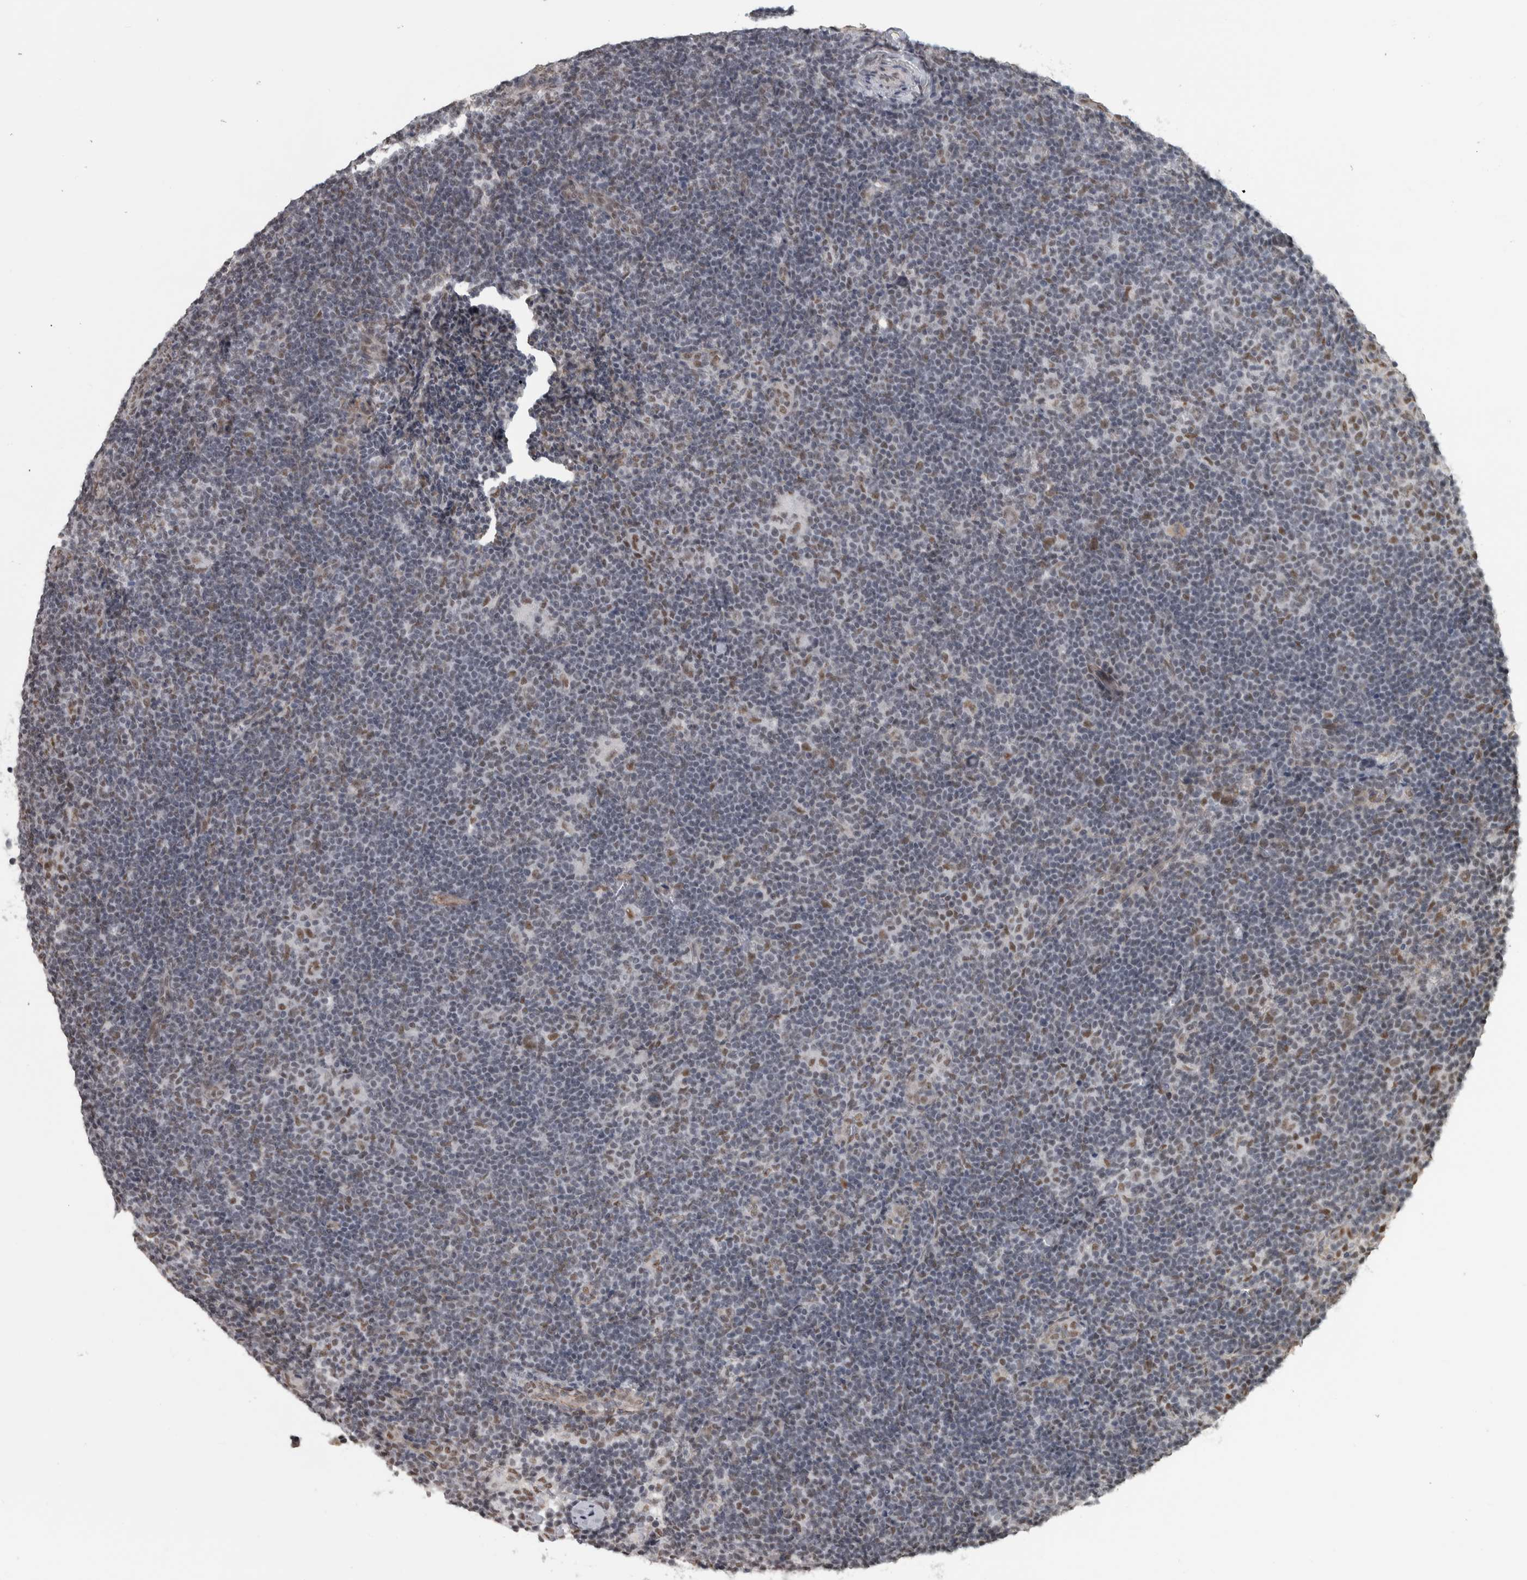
{"staining": {"intensity": "moderate", "quantity": ">75%", "location": "nuclear"}, "tissue": "lymphoma", "cell_type": "Tumor cells", "image_type": "cancer", "snomed": [{"axis": "morphology", "description": "Hodgkin's disease, NOS"}, {"axis": "topography", "description": "Lymph node"}], "caption": "Tumor cells demonstrate medium levels of moderate nuclear staining in approximately >75% of cells in human lymphoma. The staining was performed using DAB (3,3'-diaminobenzidine) to visualize the protein expression in brown, while the nuclei were stained in blue with hematoxylin (Magnification: 20x).", "gene": "DDX42", "patient": {"sex": "female", "age": 57}}